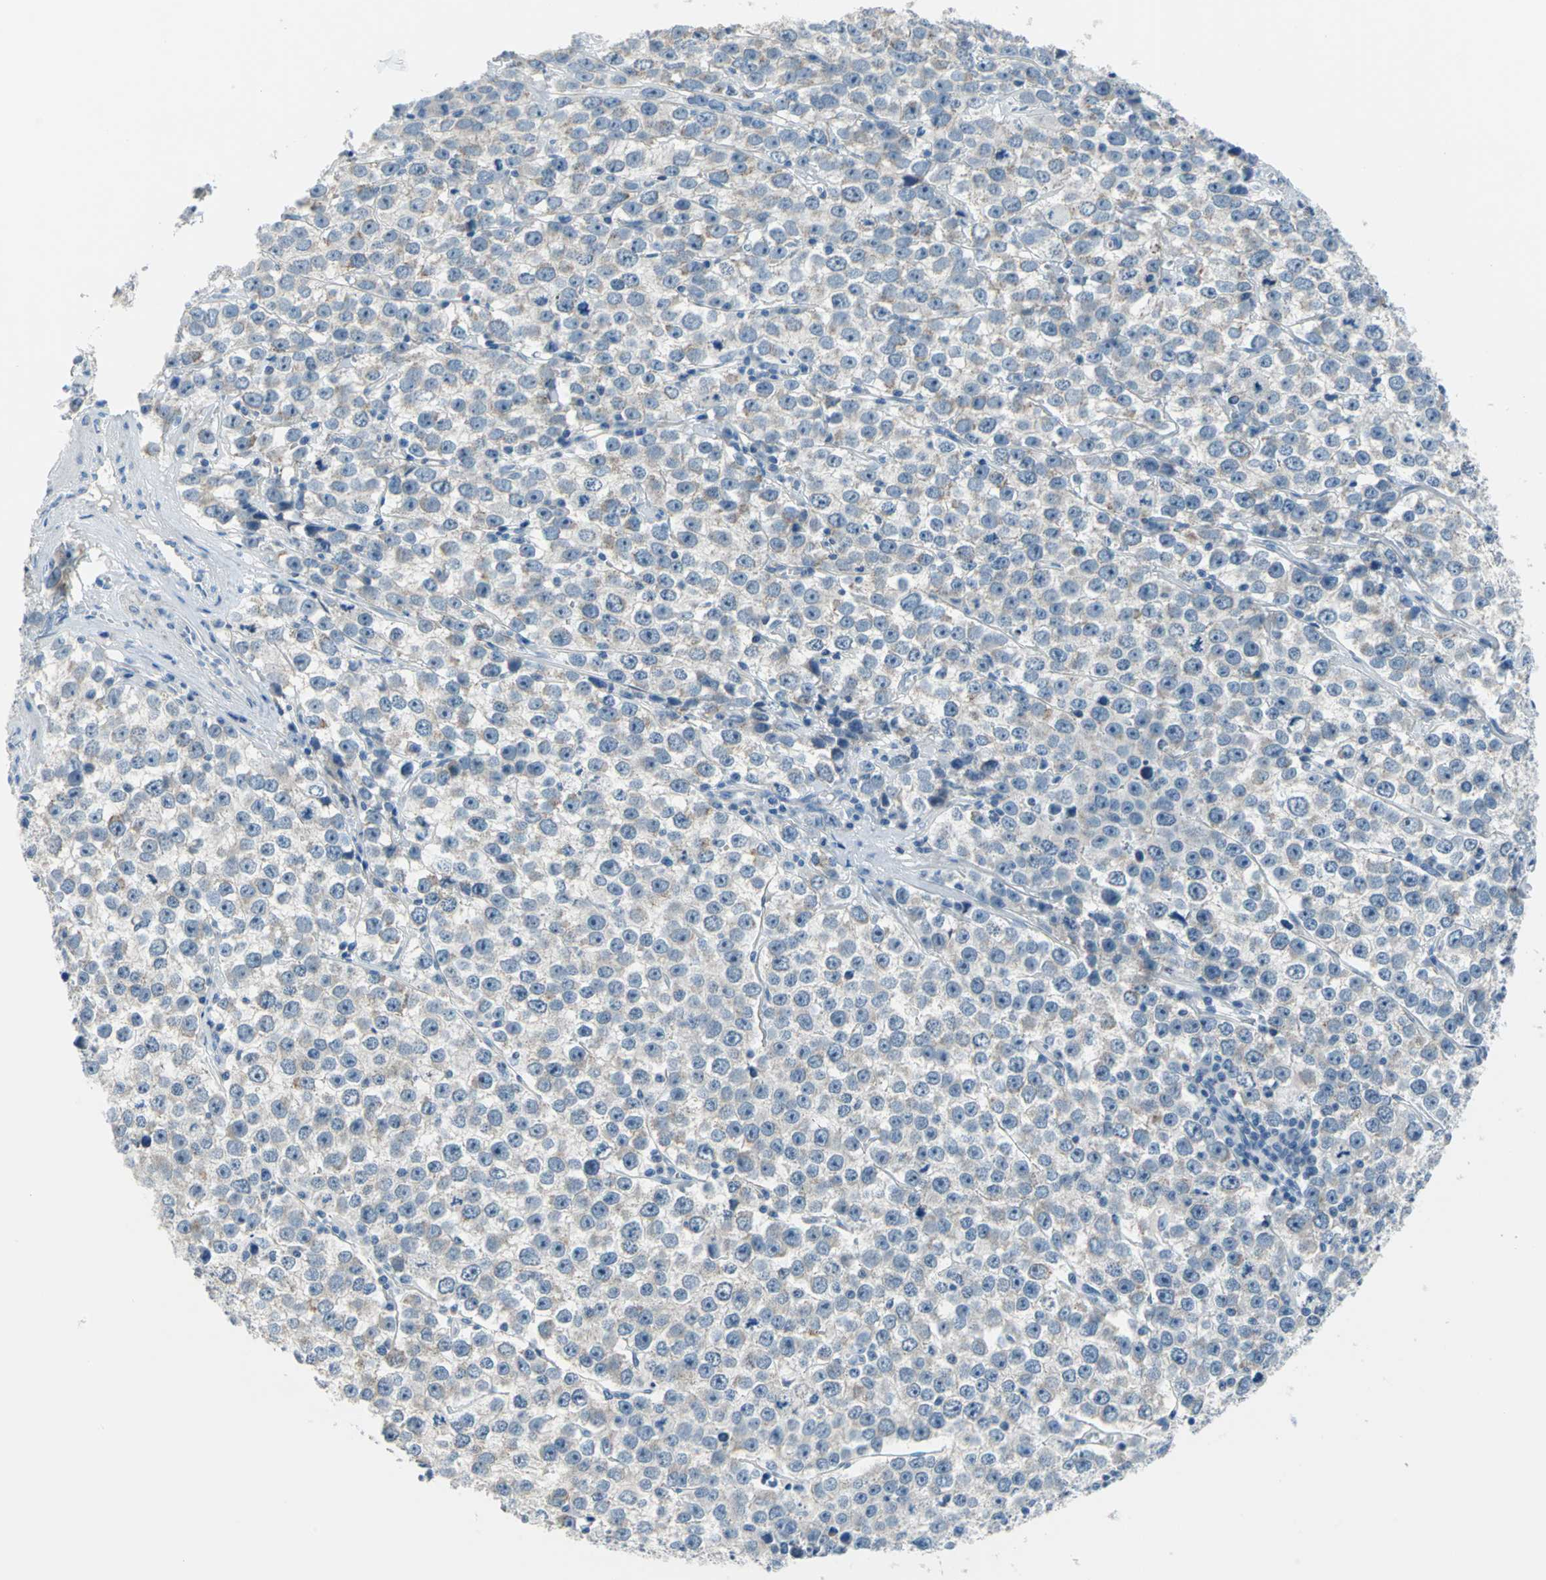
{"staining": {"intensity": "weak", "quantity": "<25%", "location": "cytoplasmic/membranous"}, "tissue": "testis cancer", "cell_type": "Tumor cells", "image_type": "cancer", "snomed": [{"axis": "morphology", "description": "Seminoma, NOS"}, {"axis": "morphology", "description": "Carcinoma, Embryonal, NOS"}, {"axis": "topography", "description": "Testis"}], "caption": "High magnification brightfield microscopy of testis cancer (embryonal carcinoma) stained with DAB (3,3'-diaminobenzidine) (brown) and counterstained with hematoxylin (blue): tumor cells show no significant positivity. Nuclei are stained in blue.", "gene": "MUC4", "patient": {"sex": "male", "age": 52}}